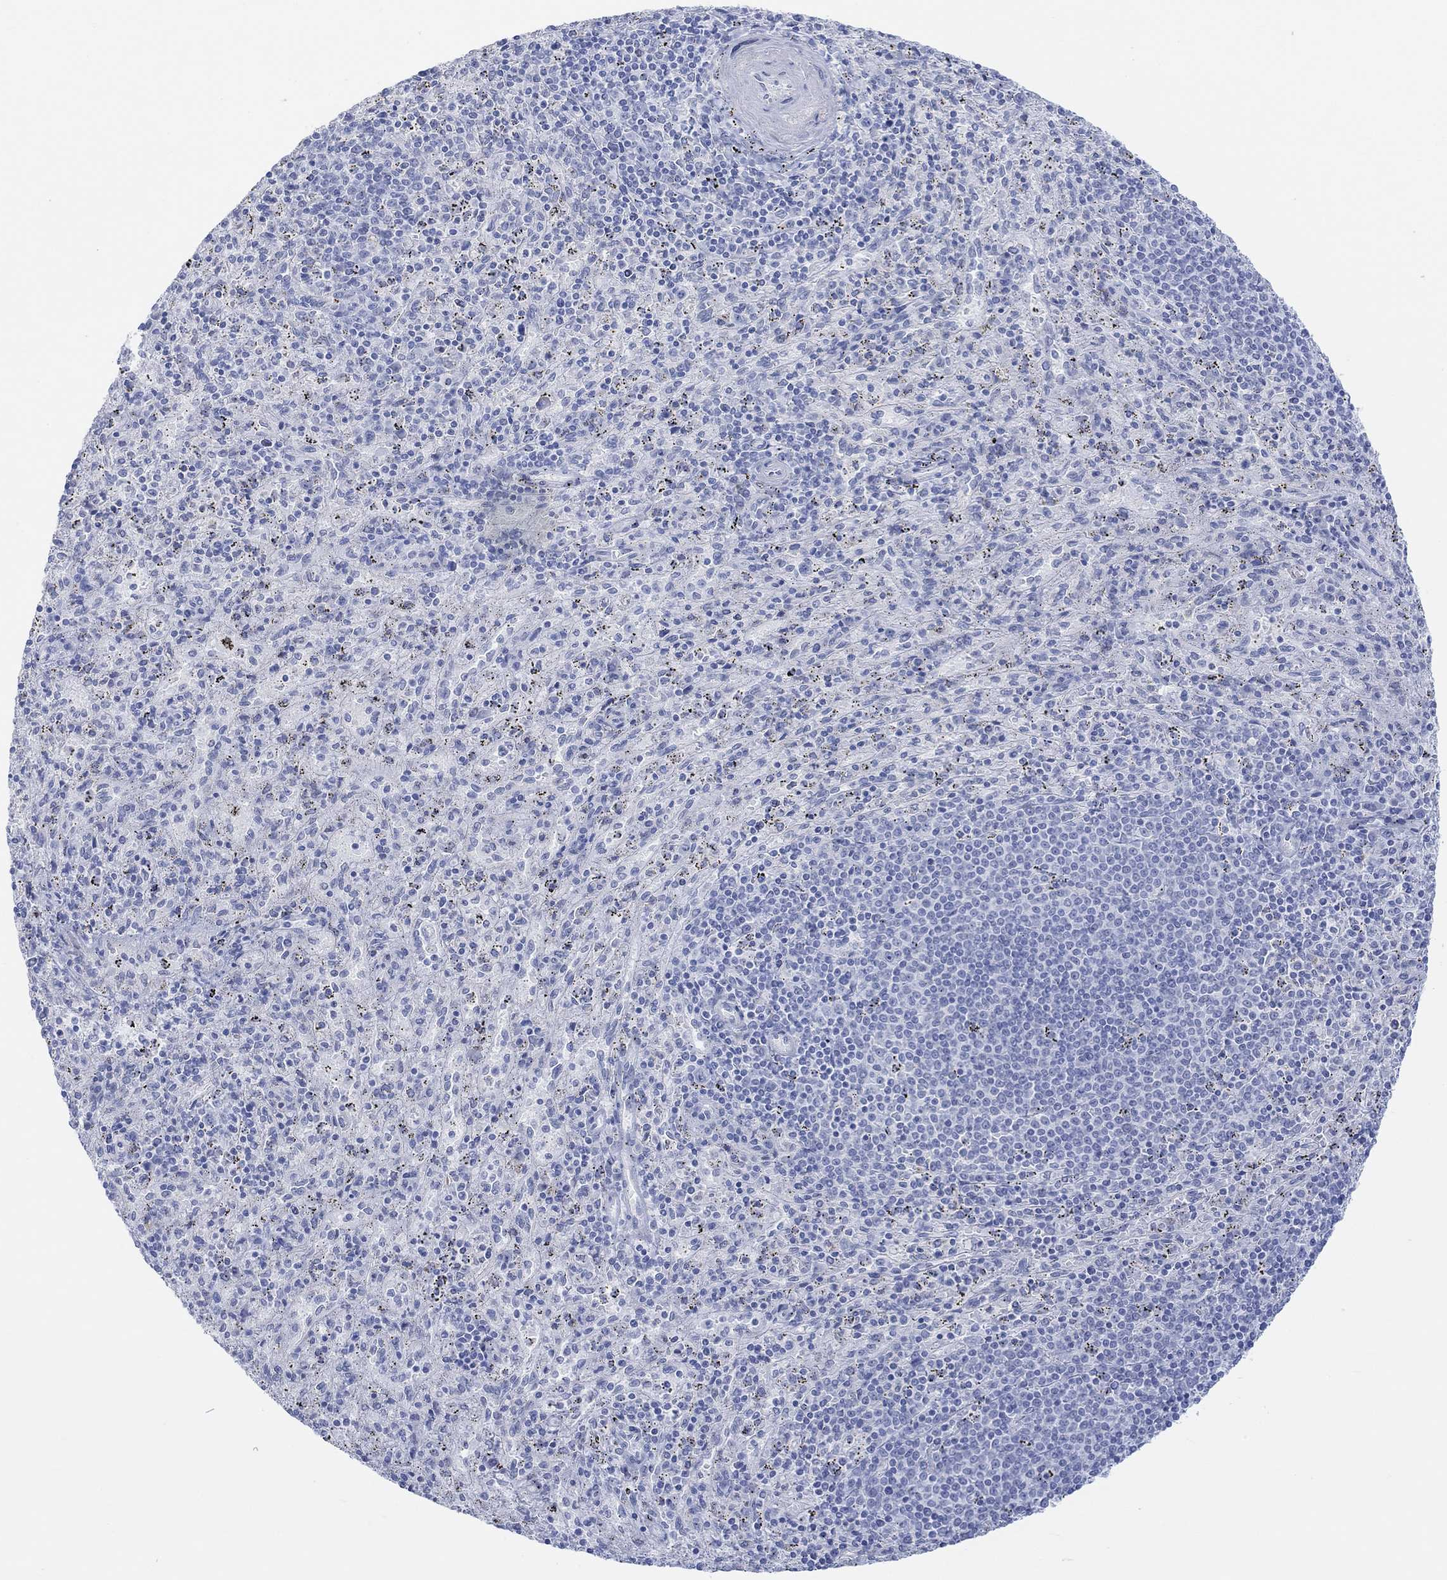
{"staining": {"intensity": "negative", "quantity": "none", "location": "none"}, "tissue": "spleen", "cell_type": "Cells in red pulp", "image_type": "normal", "snomed": [{"axis": "morphology", "description": "Normal tissue, NOS"}, {"axis": "topography", "description": "Spleen"}], "caption": "Protein analysis of benign spleen reveals no significant positivity in cells in red pulp. Brightfield microscopy of immunohistochemistry stained with DAB (3,3'-diaminobenzidine) (brown) and hematoxylin (blue), captured at high magnification.", "gene": "AK8", "patient": {"sex": "male", "age": 57}}